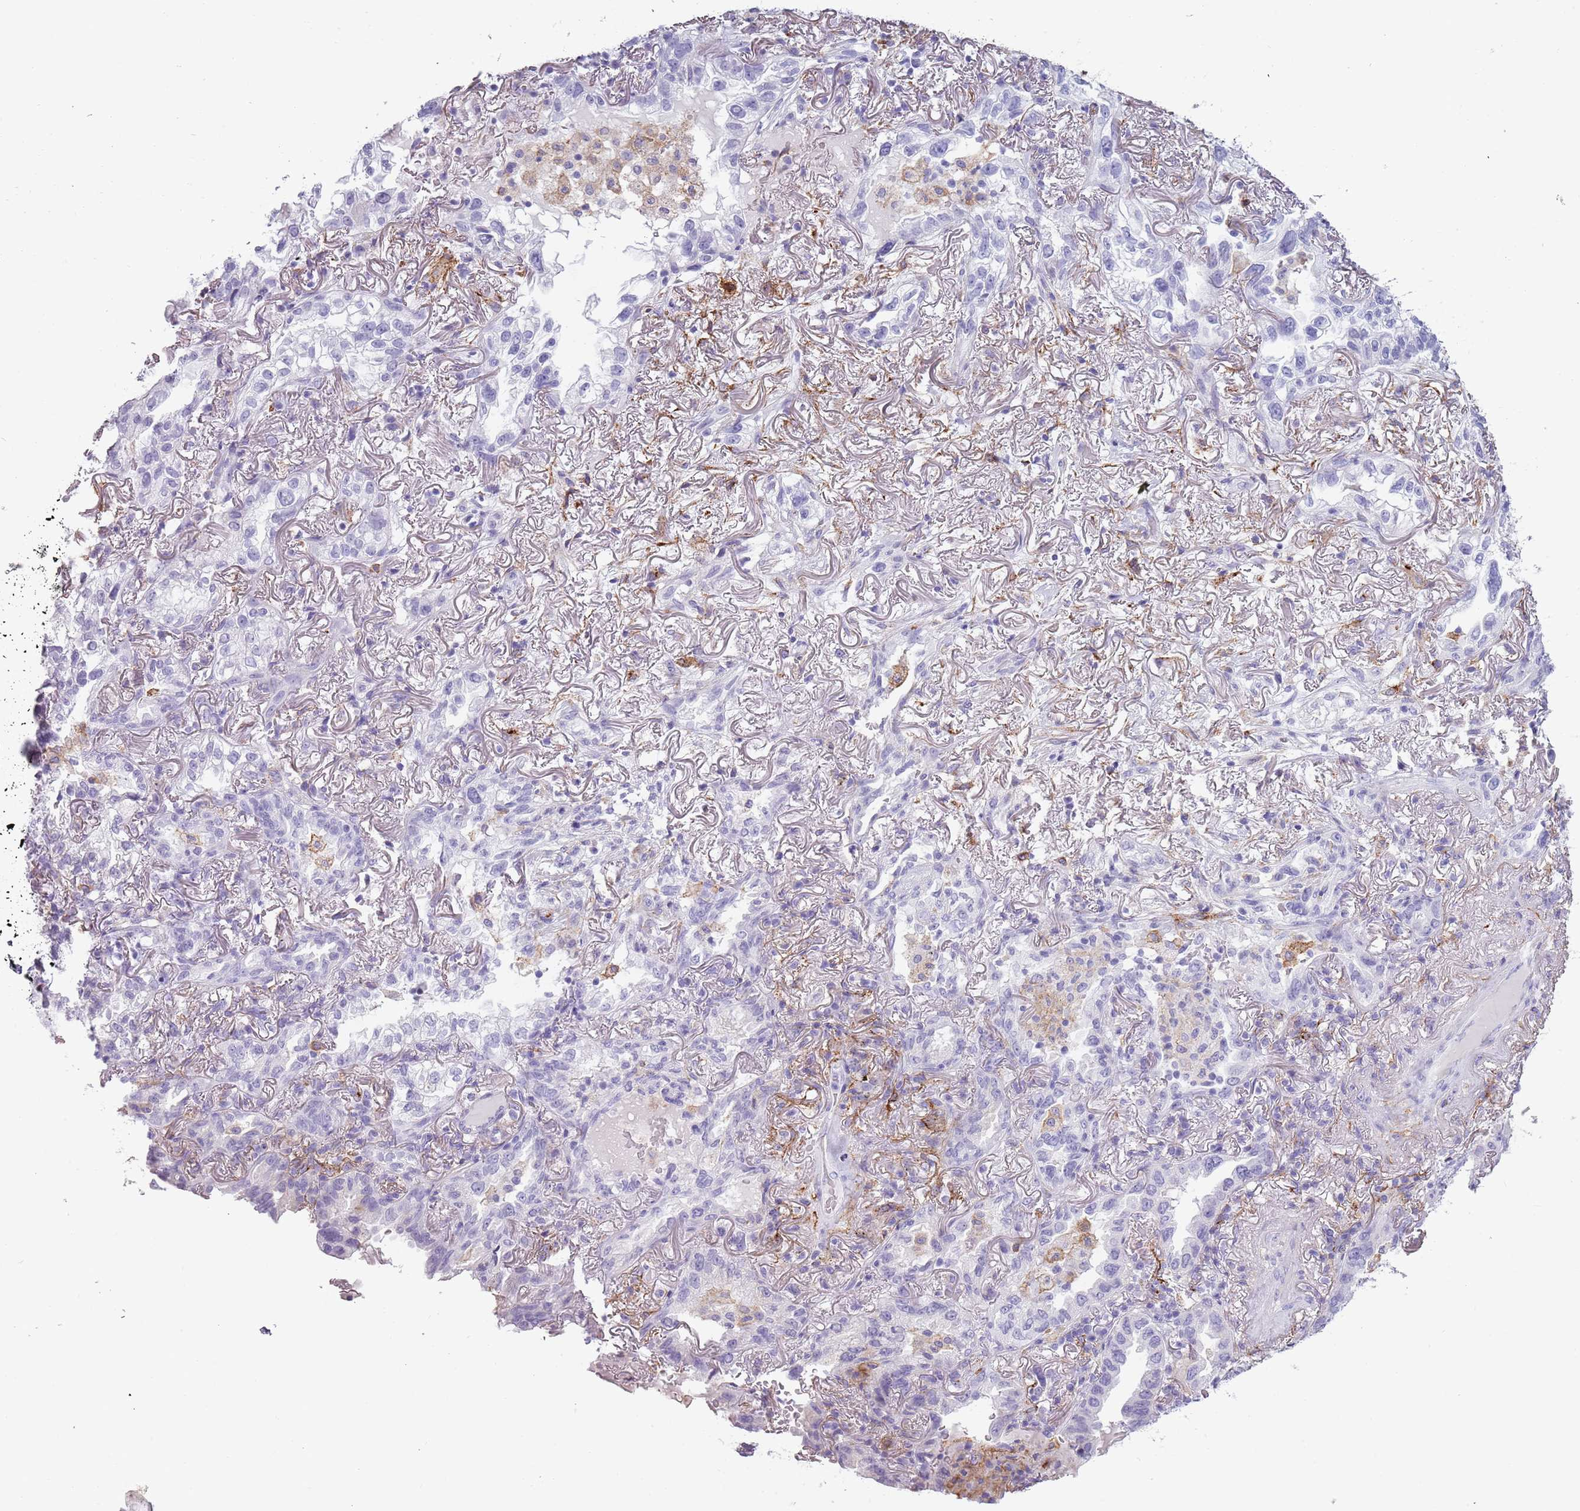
{"staining": {"intensity": "negative", "quantity": "none", "location": "none"}, "tissue": "lung cancer", "cell_type": "Tumor cells", "image_type": "cancer", "snomed": [{"axis": "morphology", "description": "Adenocarcinoma, NOS"}, {"axis": "topography", "description": "Lung"}], "caption": "There is no significant positivity in tumor cells of adenocarcinoma (lung).", "gene": "COLEC12", "patient": {"sex": "female", "age": 69}}